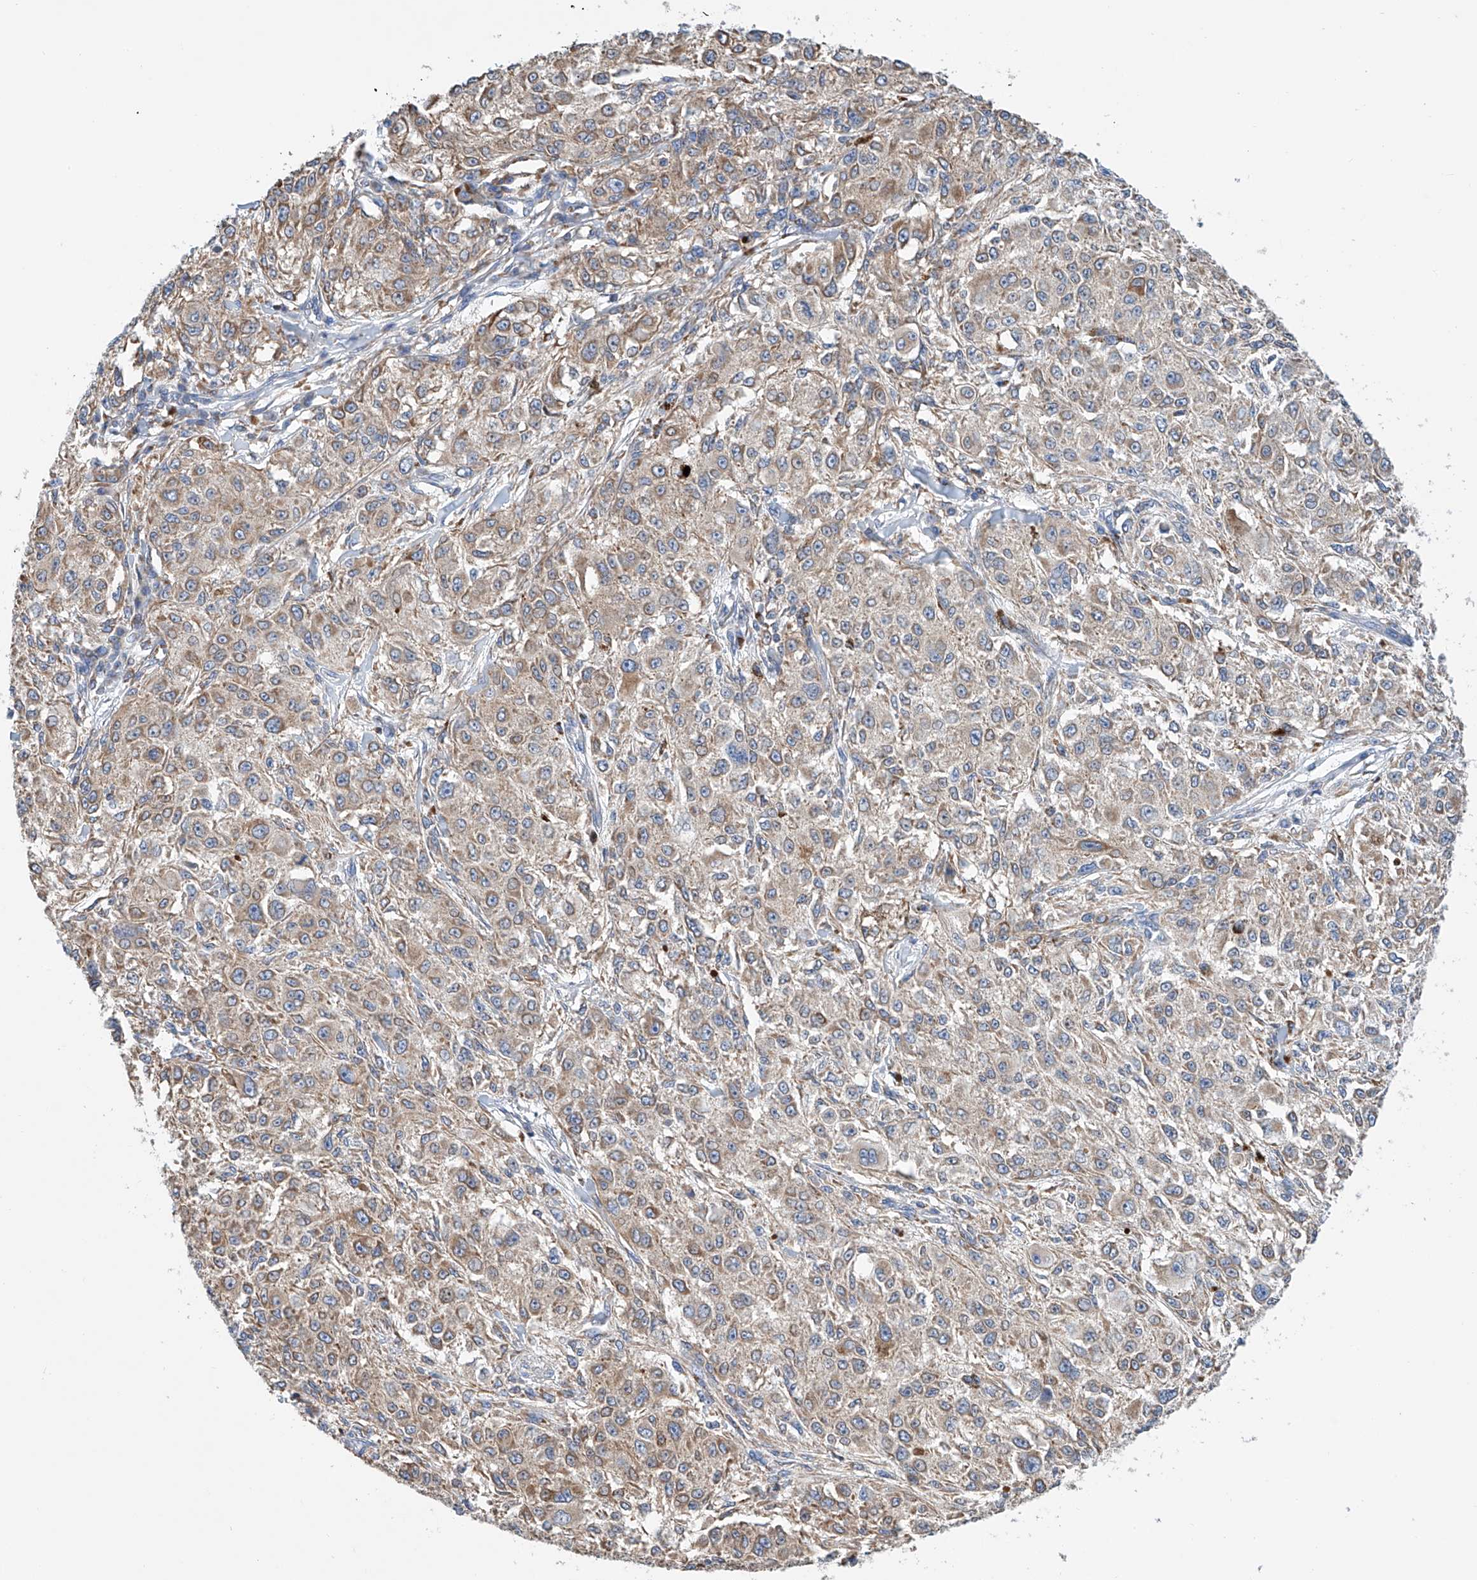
{"staining": {"intensity": "weak", "quantity": ">75%", "location": "cytoplasmic/membranous"}, "tissue": "melanoma", "cell_type": "Tumor cells", "image_type": "cancer", "snomed": [{"axis": "morphology", "description": "Necrosis, NOS"}, {"axis": "morphology", "description": "Malignant melanoma, NOS"}, {"axis": "topography", "description": "Skin"}], "caption": "High-power microscopy captured an immunohistochemistry histopathology image of malignant melanoma, revealing weak cytoplasmic/membranous staining in approximately >75% of tumor cells.", "gene": "MAD2L1", "patient": {"sex": "female", "age": 87}}